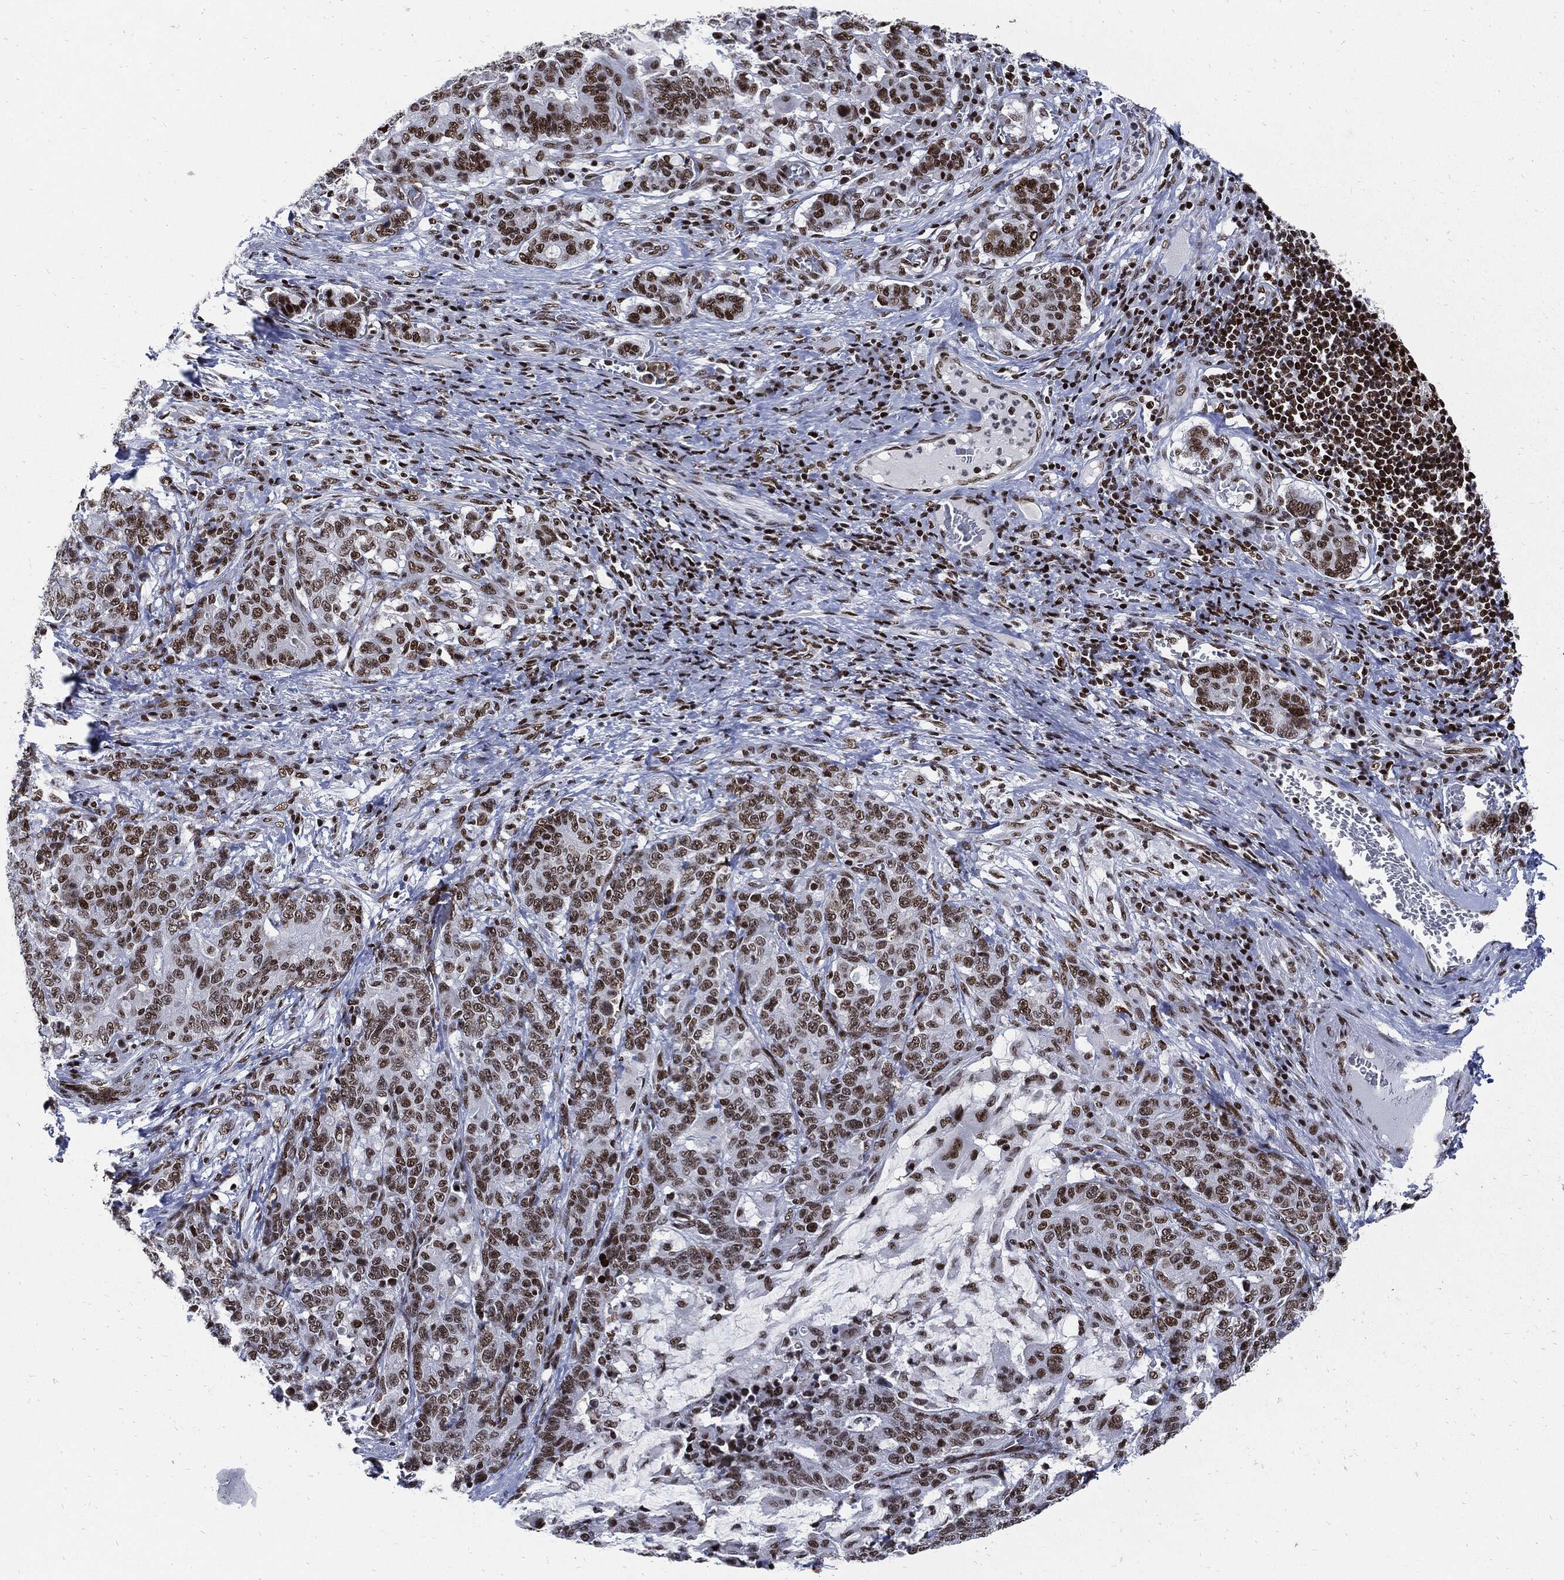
{"staining": {"intensity": "moderate", "quantity": ">75%", "location": "nuclear"}, "tissue": "stomach cancer", "cell_type": "Tumor cells", "image_type": "cancer", "snomed": [{"axis": "morphology", "description": "Normal tissue, NOS"}, {"axis": "morphology", "description": "Adenocarcinoma, NOS"}, {"axis": "topography", "description": "Stomach"}], "caption": "IHC staining of stomach cancer, which shows medium levels of moderate nuclear staining in approximately >75% of tumor cells indicating moderate nuclear protein positivity. The staining was performed using DAB (brown) for protein detection and nuclei were counterstained in hematoxylin (blue).", "gene": "TERF2", "patient": {"sex": "female", "age": 64}}